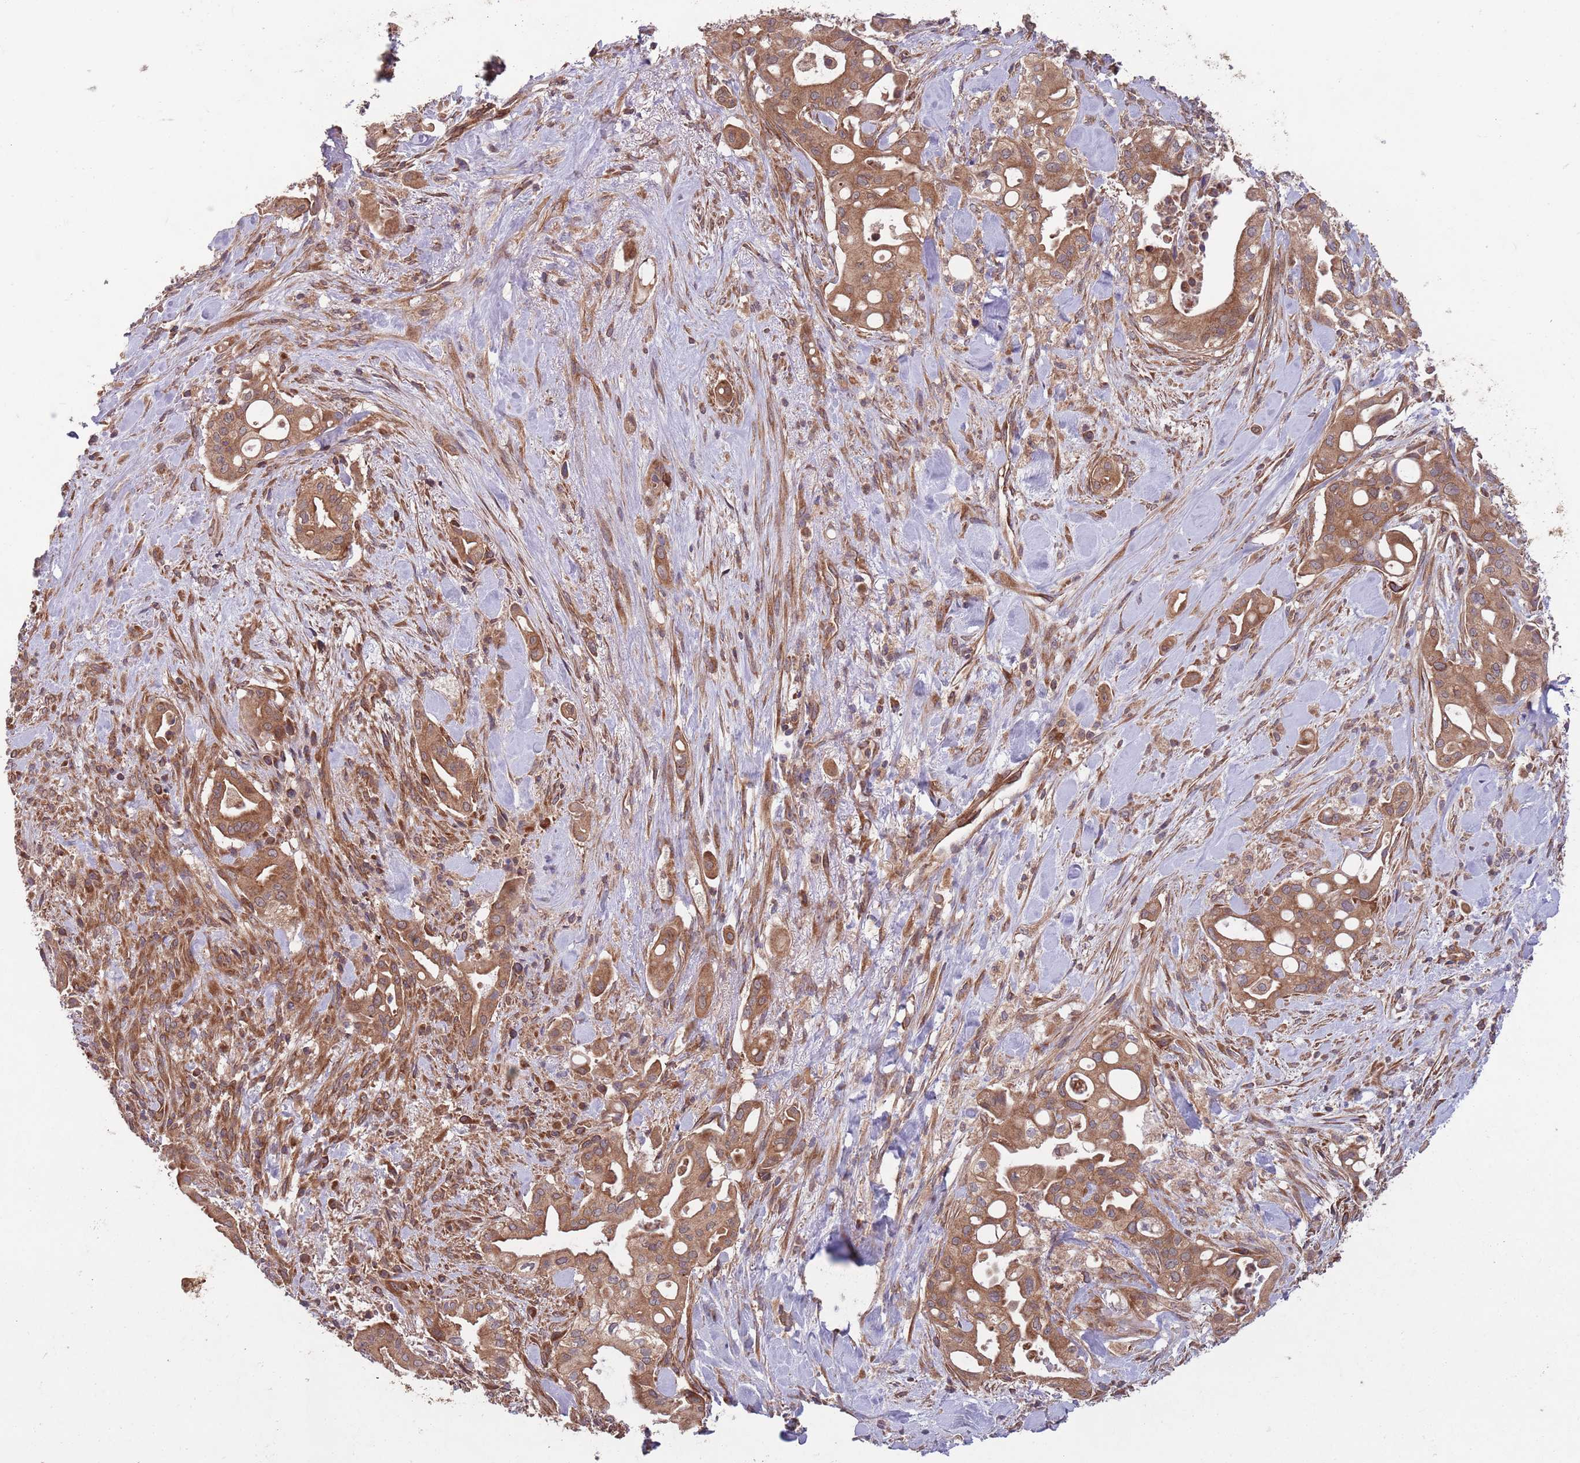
{"staining": {"intensity": "moderate", "quantity": ">75%", "location": "cytoplasmic/membranous"}, "tissue": "liver cancer", "cell_type": "Tumor cells", "image_type": "cancer", "snomed": [{"axis": "morphology", "description": "Cholangiocarcinoma"}, {"axis": "topography", "description": "Liver"}], "caption": "Liver cholangiocarcinoma stained with a brown dye exhibits moderate cytoplasmic/membranous positive positivity in approximately >75% of tumor cells.", "gene": "MFNG", "patient": {"sex": "female", "age": 68}}